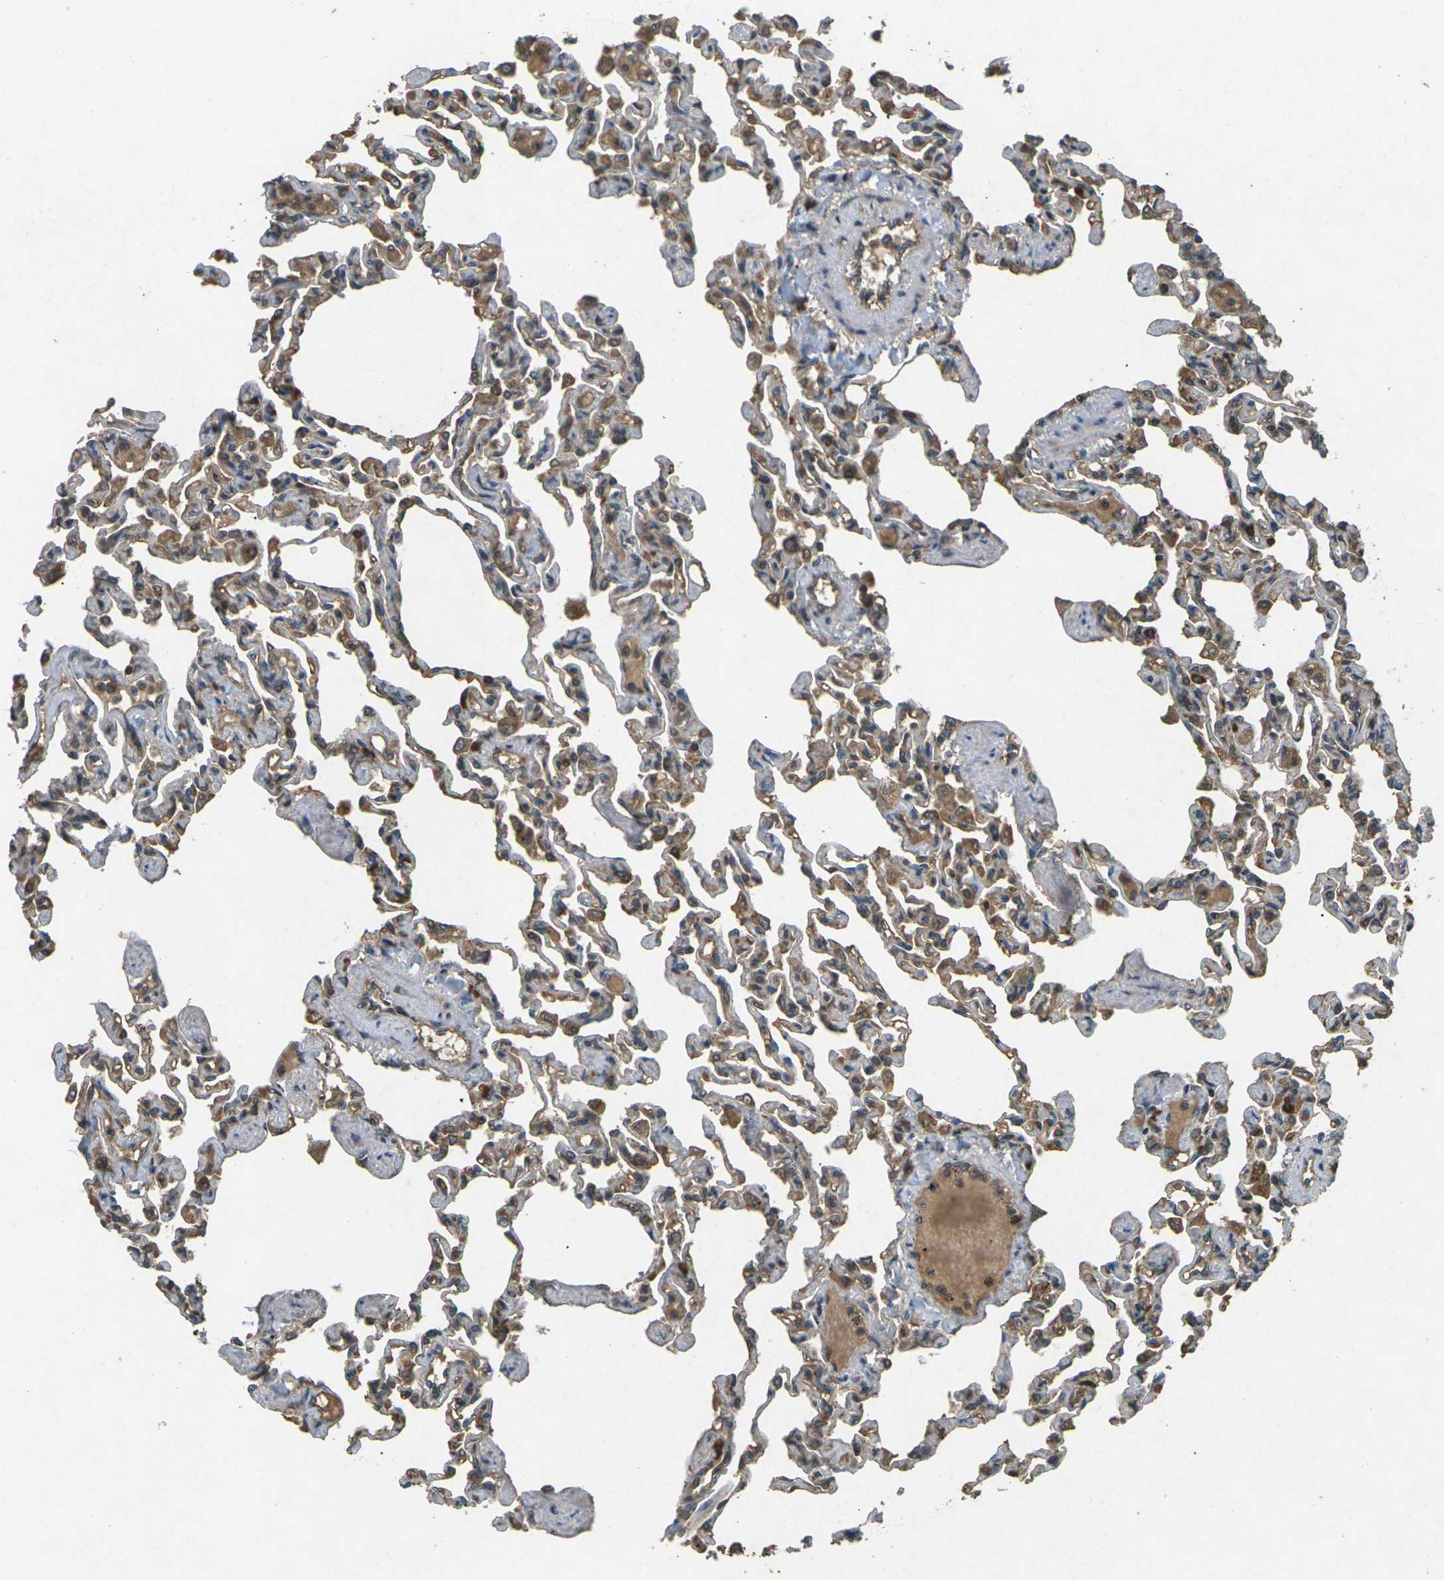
{"staining": {"intensity": "moderate", "quantity": ">75%", "location": "cytoplasmic/membranous"}, "tissue": "lung", "cell_type": "Alveolar cells", "image_type": "normal", "snomed": [{"axis": "morphology", "description": "Normal tissue, NOS"}, {"axis": "topography", "description": "Lung"}], "caption": "Lung stained with immunohistochemistry exhibits moderate cytoplasmic/membranous staining in approximately >75% of alveolar cells.", "gene": "TAP1", "patient": {"sex": "male", "age": 21}}